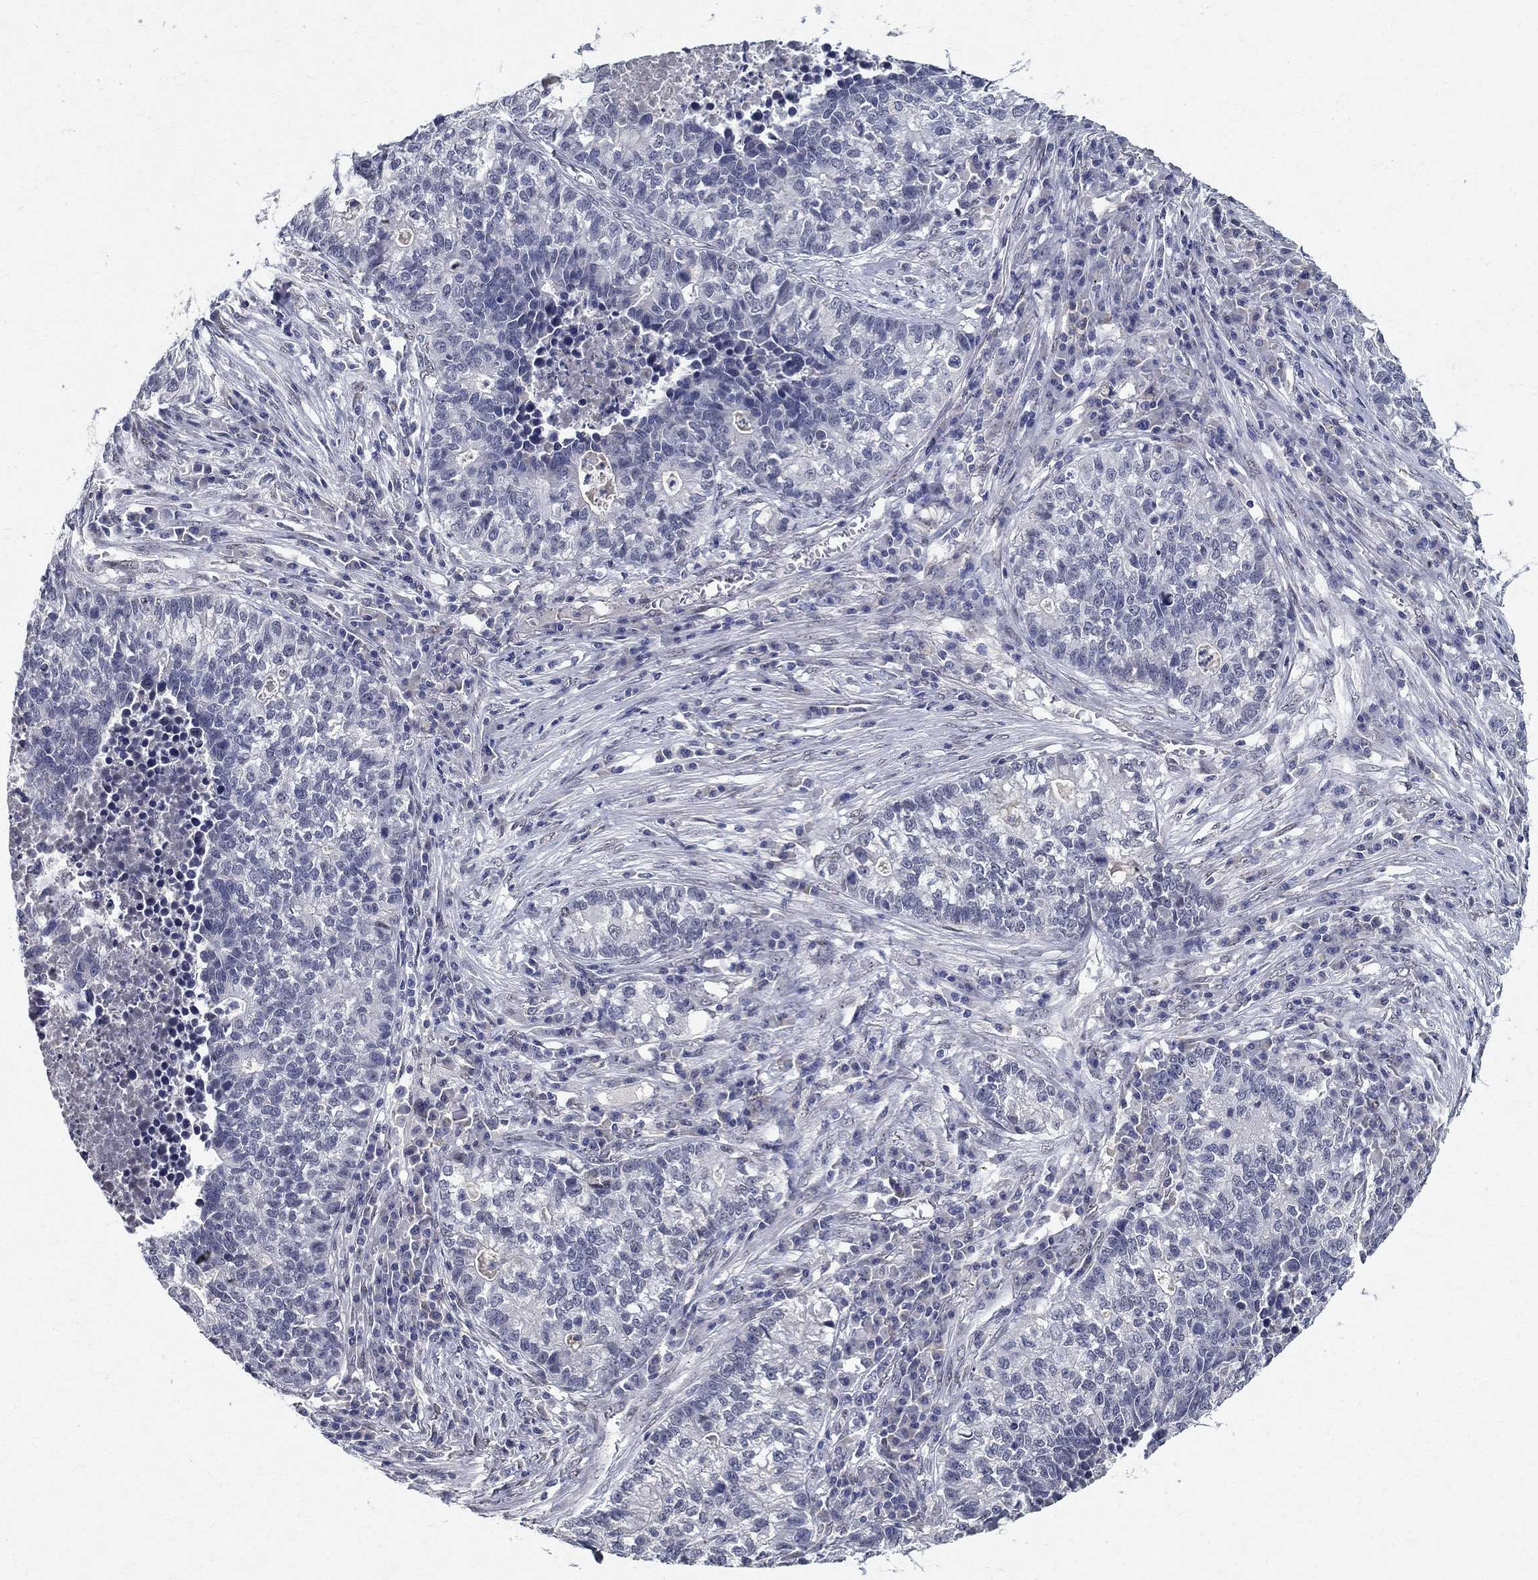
{"staining": {"intensity": "negative", "quantity": "none", "location": "none"}, "tissue": "lung cancer", "cell_type": "Tumor cells", "image_type": "cancer", "snomed": [{"axis": "morphology", "description": "Adenocarcinoma, NOS"}, {"axis": "topography", "description": "Lung"}], "caption": "This is an immunohistochemistry (IHC) micrograph of human lung adenocarcinoma. There is no expression in tumor cells.", "gene": "RBFOX1", "patient": {"sex": "male", "age": 57}}